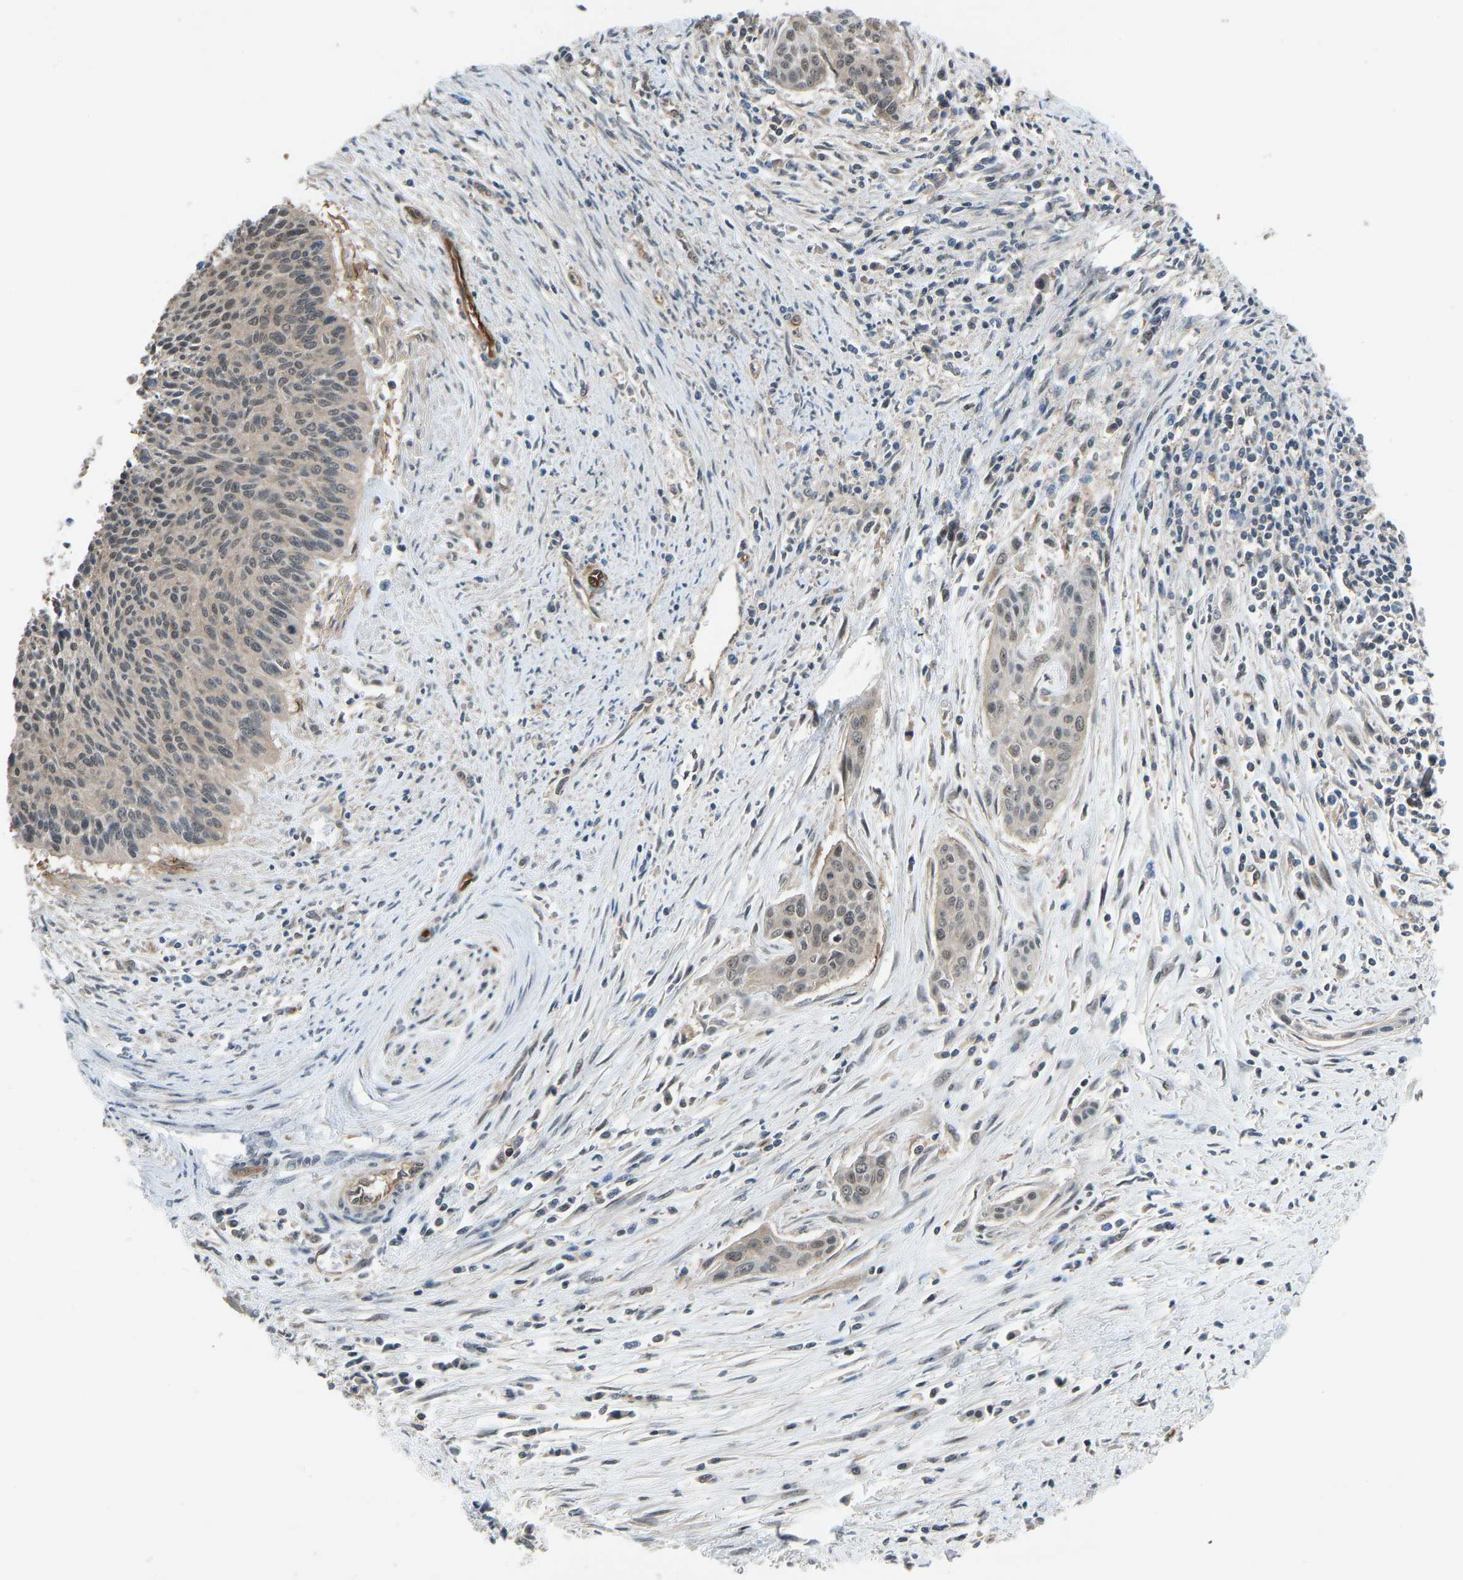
{"staining": {"intensity": "moderate", "quantity": ">75%", "location": "cytoplasmic/membranous,nuclear"}, "tissue": "cervical cancer", "cell_type": "Tumor cells", "image_type": "cancer", "snomed": [{"axis": "morphology", "description": "Squamous cell carcinoma, NOS"}, {"axis": "topography", "description": "Cervix"}], "caption": "A medium amount of moderate cytoplasmic/membranous and nuclear expression is identified in approximately >75% of tumor cells in cervical cancer tissue.", "gene": "CCT8", "patient": {"sex": "female", "age": 55}}